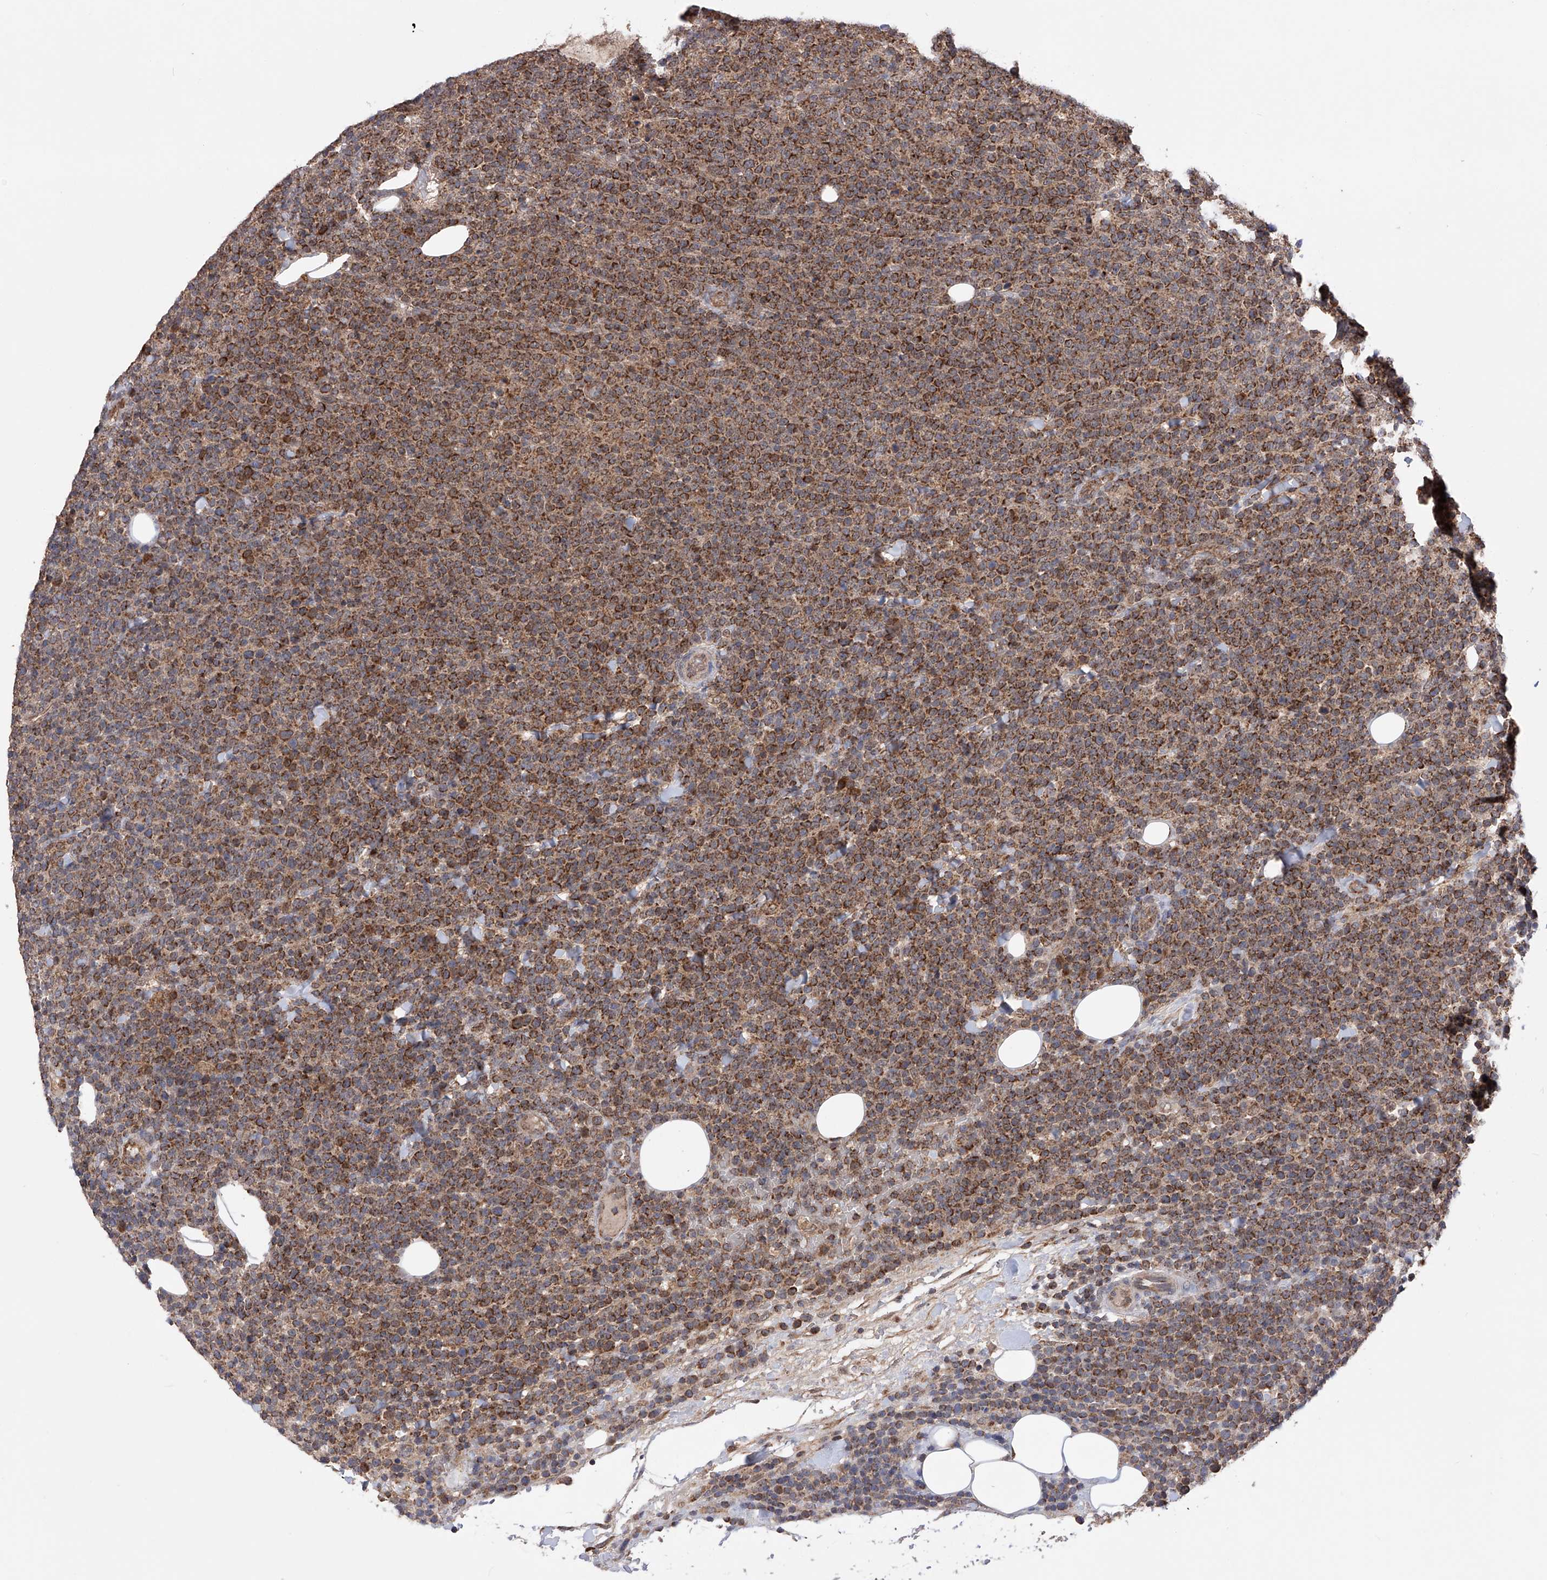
{"staining": {"intensity": "moderate", "quantity": ">75%", "location": "cytoplasmic/membranous"}, "tissue": "lymphoma", "cell_type": "Tumor cells", "image_type": "cancer", "snomed": [{"axis": "morphology", "description": "Malignant lymphoma, non-Hodgkin's type, High grade"}, {"axis": "topography", "description": "Lymph node"}], "caption": "IHC photomicrograph of neoplastic tissue: human lymphoma stained using immunohistochemistry (IHC) demonstrates medium levels of moderate protein expression localized specifically in the cytoplasmic/membranous of tumor cells, appearing as a cytoplasmic/membranous brown color.", "gene": "SDHAF4", "patient": {"sex": "male", "age": 61}}